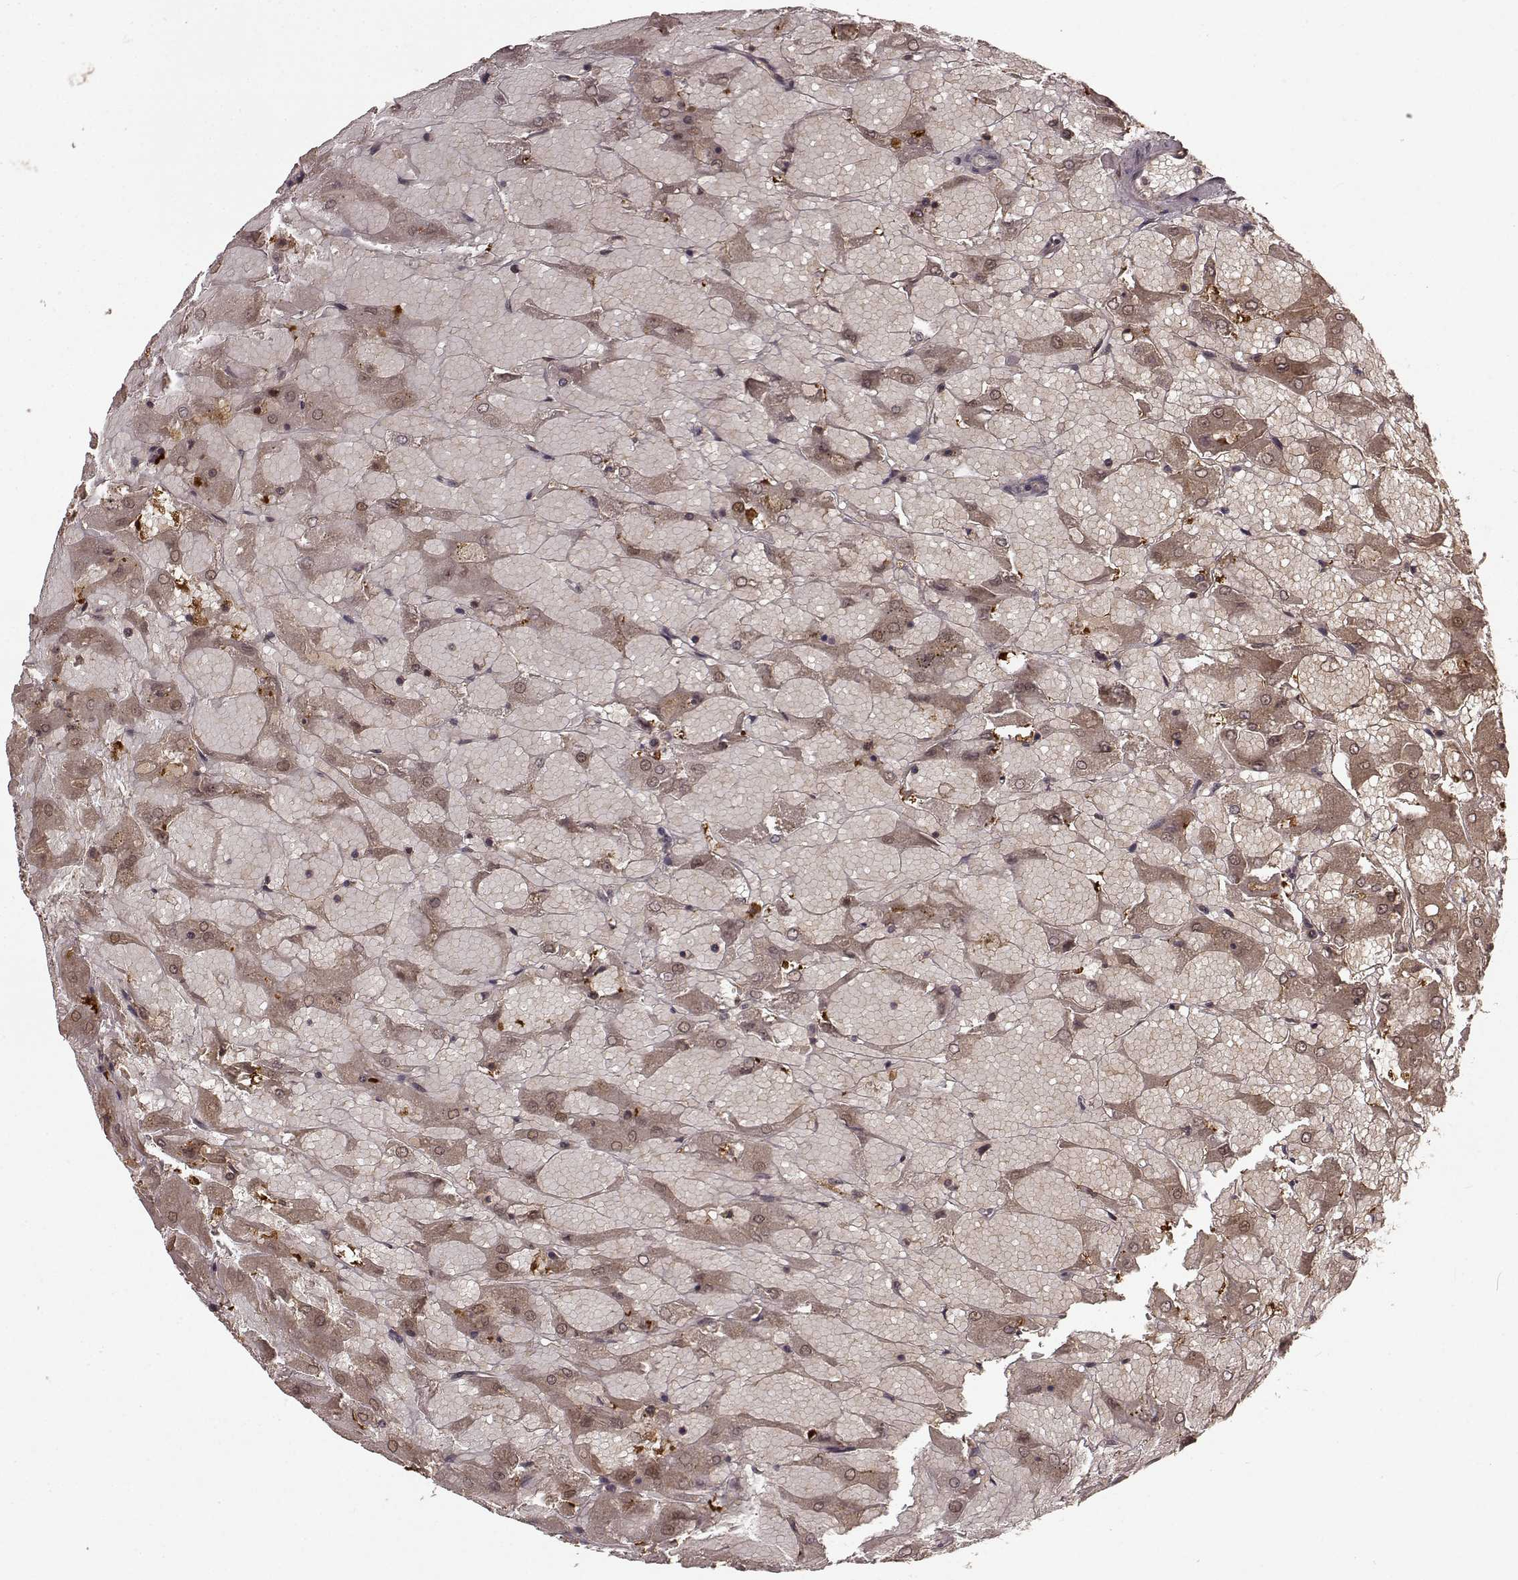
{"staining": {"intensity": "moderate", "quantity": ">75%", "location": "cytoplasmic/membranous"}, "tissue": "renal cancer", "cell_type": "Tumor cells", "image_type": "cancer", "snomed": [{"axis": "morphology", "description": "Adenocarcinoma, NOS"}, {"axis": "topography", "description": "Kidney"}], "caption": "Brown immunohistochemical staining in human renal cancer (adenocarcinoma) exhibits moderate cytoplasmic/membranous staining in approximately >75% of tumor cells. (brown staining indicates protein expression, while blue staining denotes nuclei).", "gene": "GSS", "patient": {"sex": "male", "age": 72}}